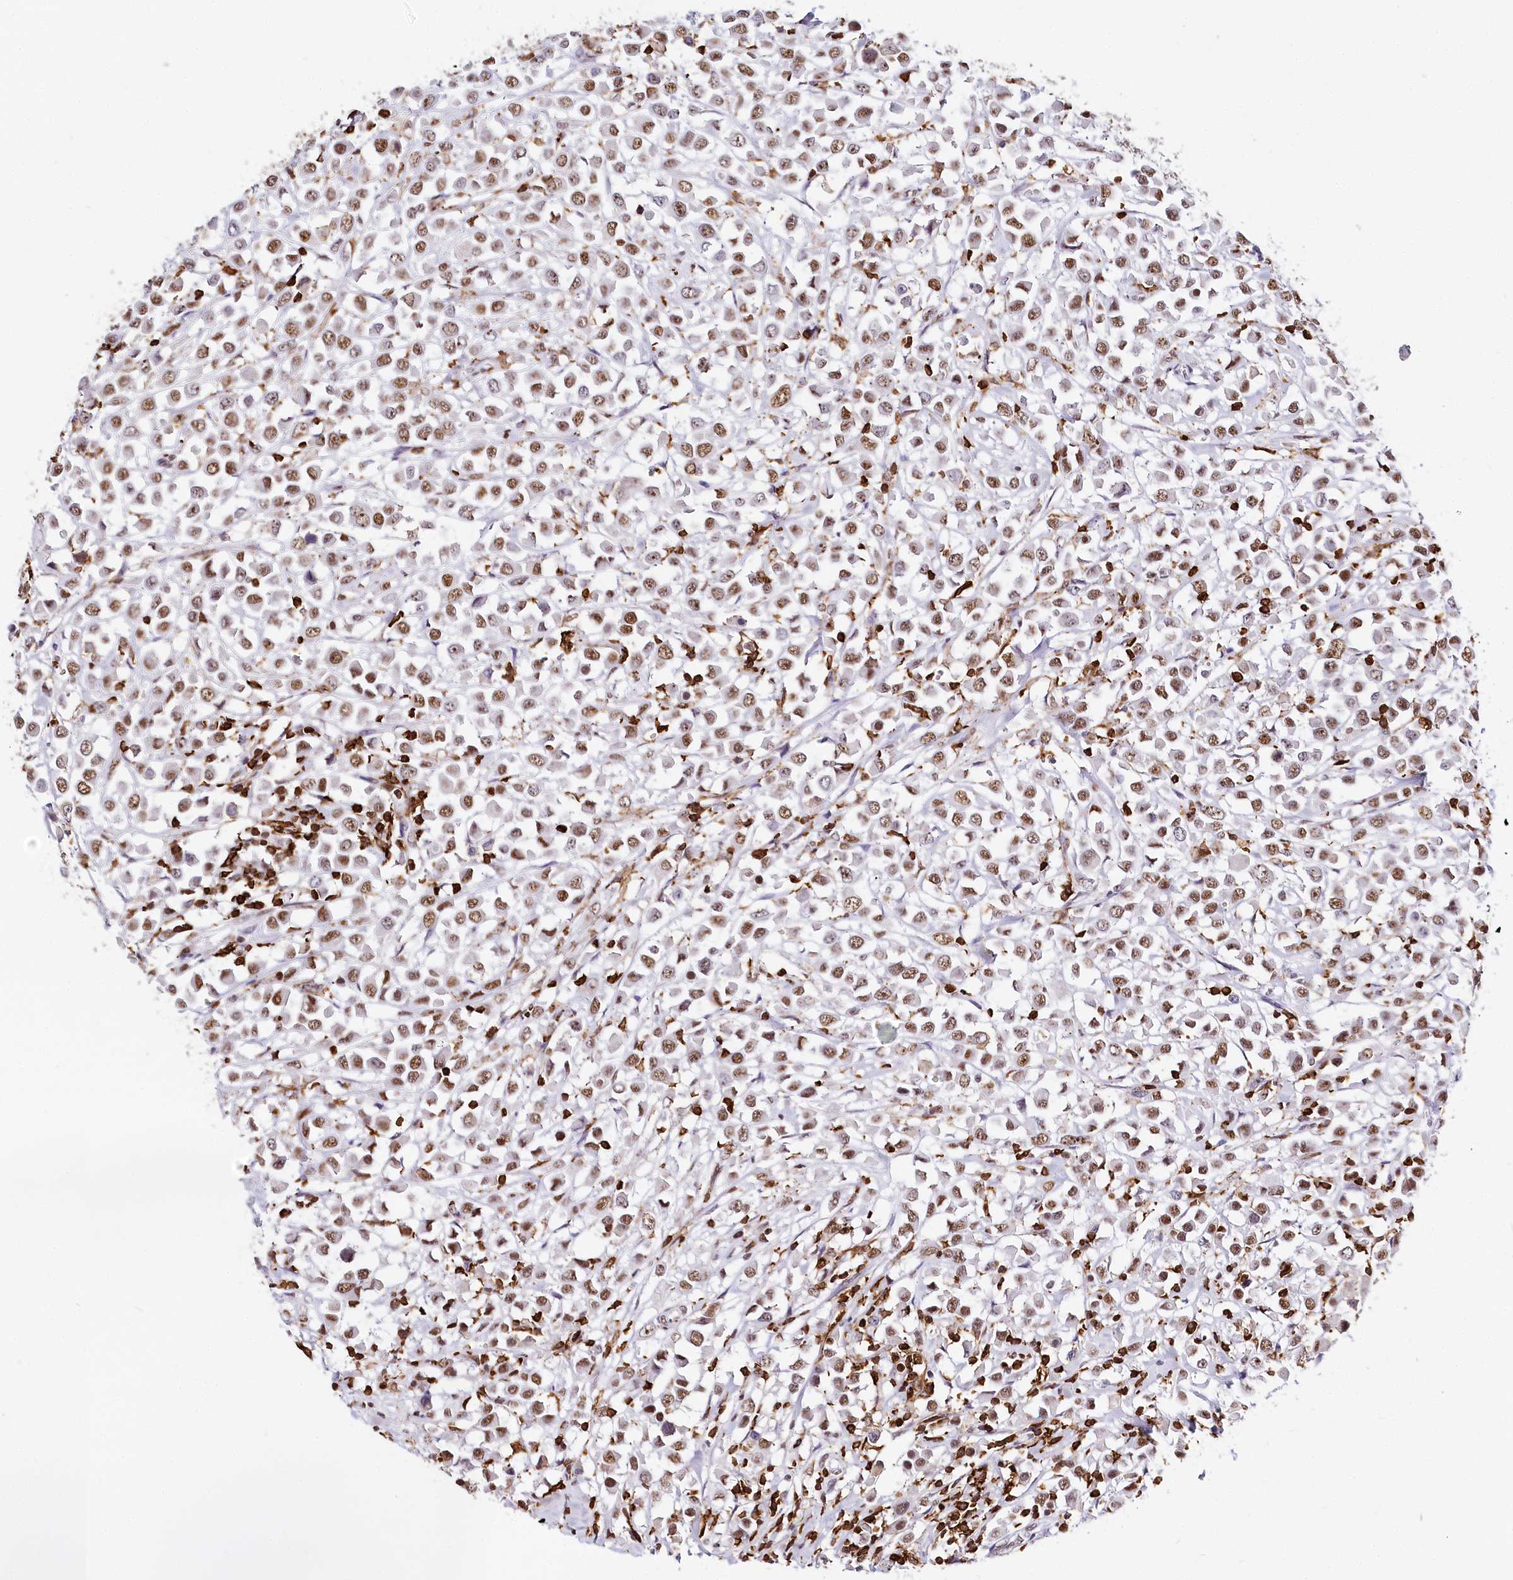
{"staining": {"intensity": "moderate", "quantity": ">75%", "location": "nuclear"}, "tissue": "breast cancer", "cell_type": "Tumor cells", "image_type": "cancer", "snomed": [{"axis": "morphology", "description": "Duct carcinoma"}, {"axis": "topography", "description": "Breast"}], "caption": "A brown stain labels moderate nuclear positivity of a protein in intraductal carcinoma (breast) tumor cells. (DAB (3,3'-diaminobenzidine) IHC with brightfield microscopy, high magnification).", "gene": "BARD1", "patient": {"sex": "female", "age": 61}}